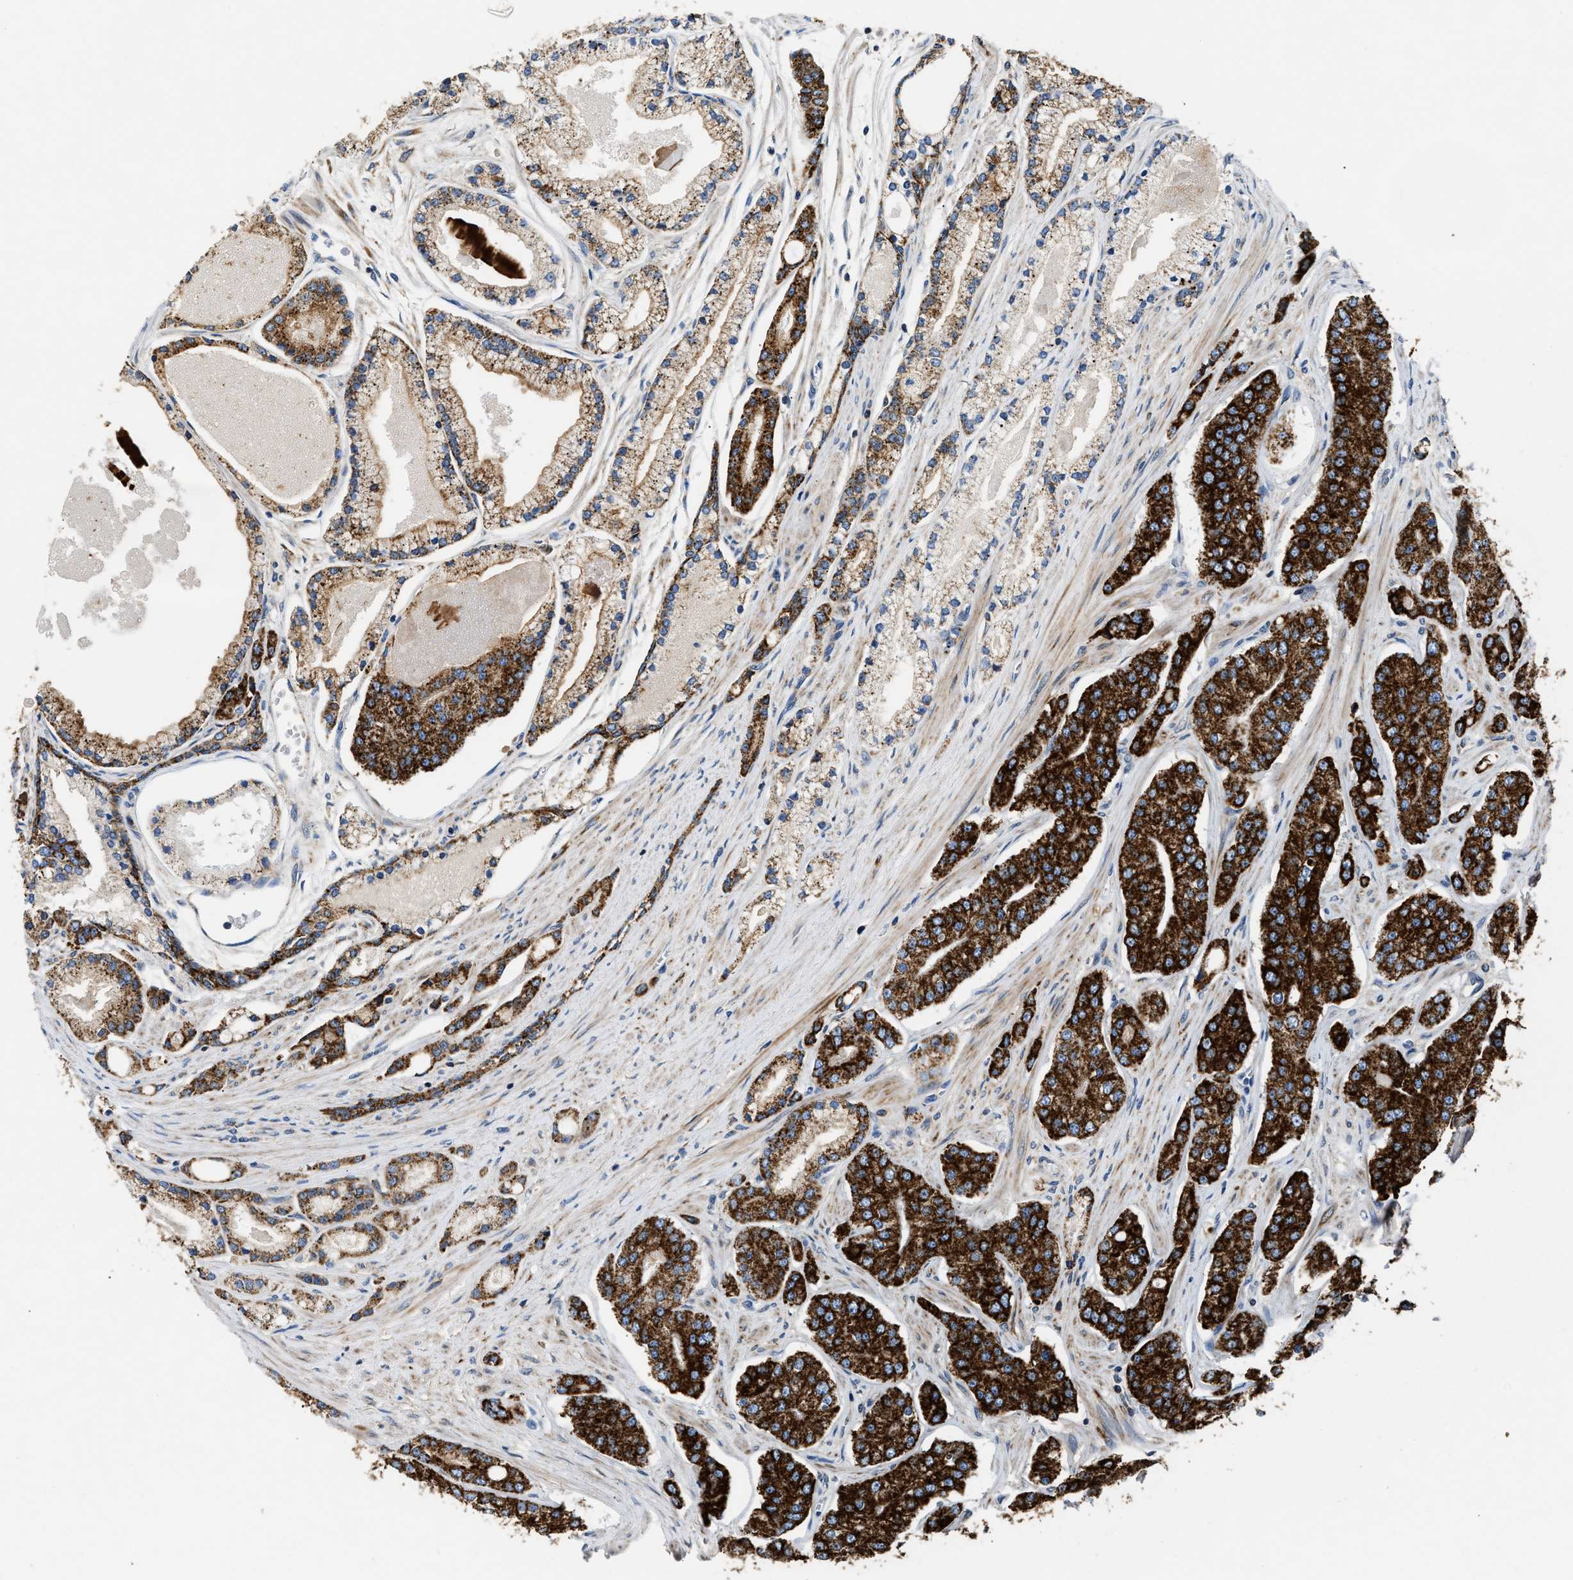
{"staining": {"intensity": "strong", "quantity": ">75%", "location": "cytoplasmic/membranous"}, "tissue": "prostate cancer", "cell_type": "Tumor cells", "image_type": "cancer", "snomed": [{"axis": "morphology", "description": "Adenocarcinoma, High grade"}, {"axis": "topography", "description": "Prostate"}], "caption": "Human adenocarcinoma (high-grade) (prostate) stained with a protein marker demonstrates strong staining in tumor cells.", "gene": "CCM2", "patient": {"sex": "male", "age": 71}}